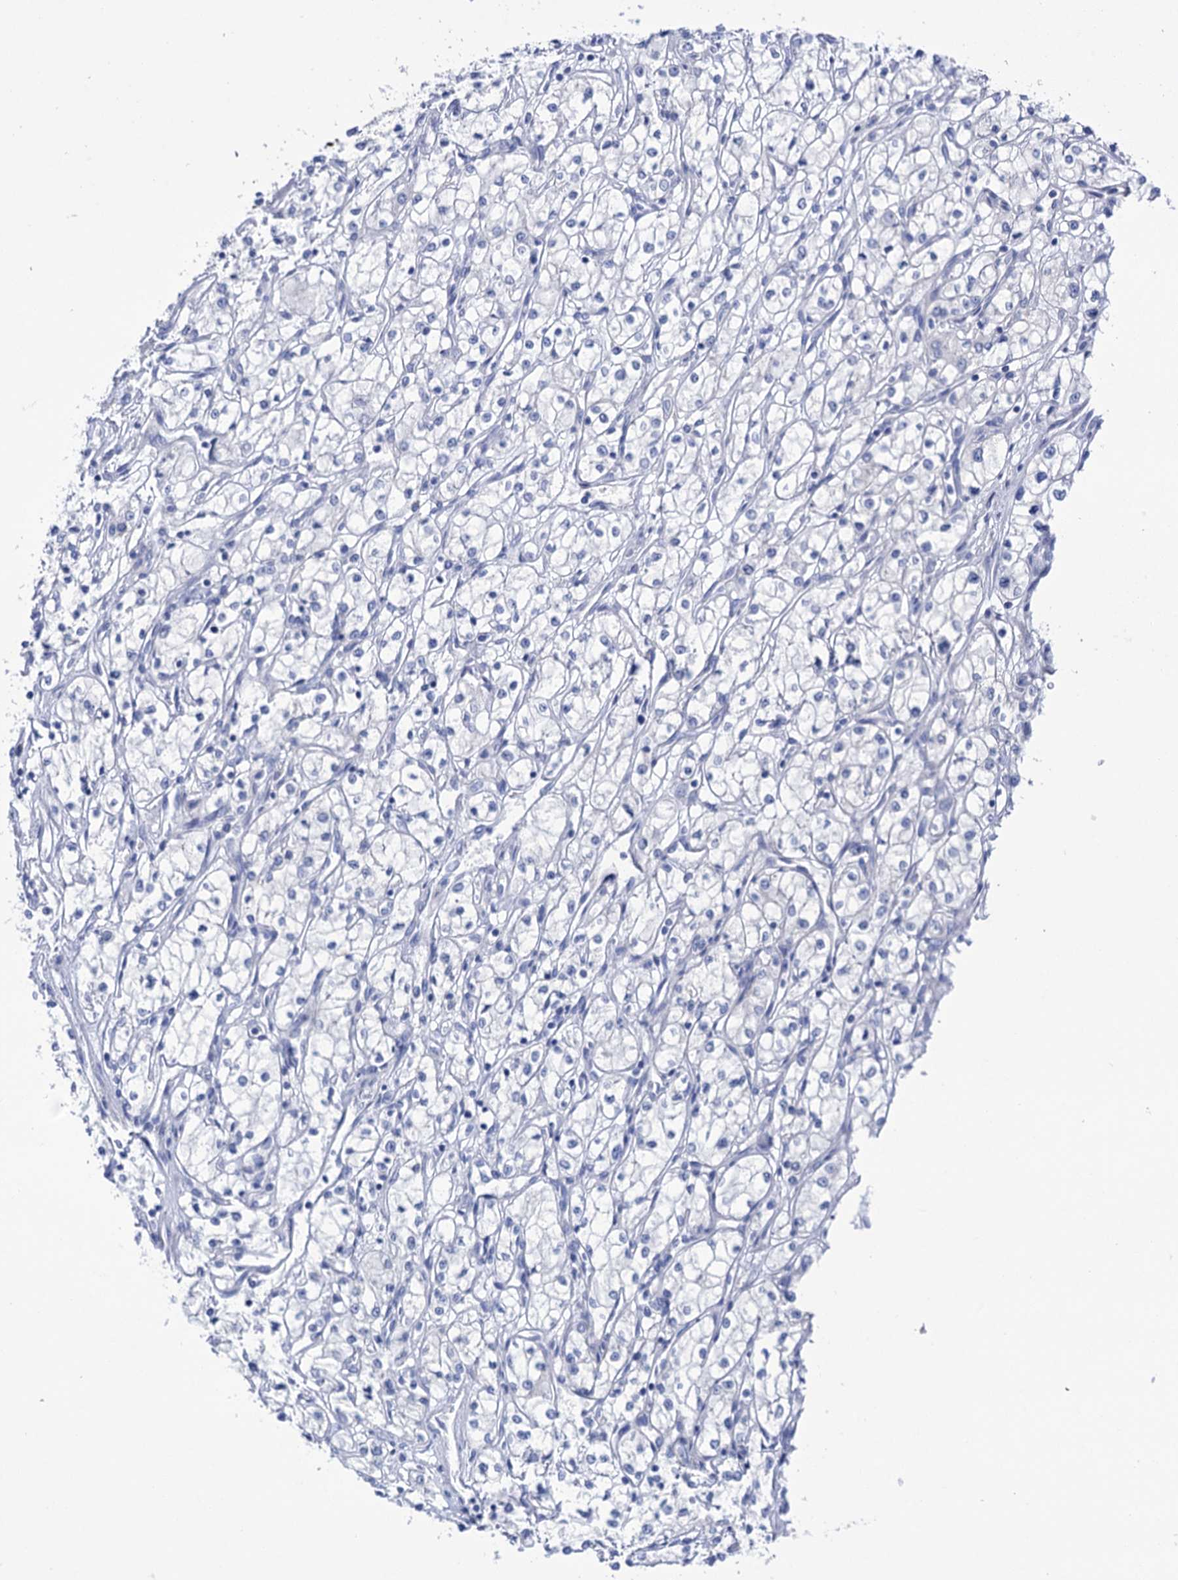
{"staining": {"intensity": "negative", "quantity": "none", "location": "none"}, "tissue": "renal cancer", "cell_type": "Tumor cells", "image_type": "cancer", "snomed": [{"axis": "morphology", "description": "Adenocarcinoma, NOS"}, {"axis": "topography", "description": "Kidney"}], "caption": "High power microscopy photomicrograph of an immunohistochemistry (IHC) histopathology image of renal cancer (adenocarcinoma), revealing no significant positivity in tumor cells.", "gene": "YARS2", "patient": {"sex": "male", "age": 59}}